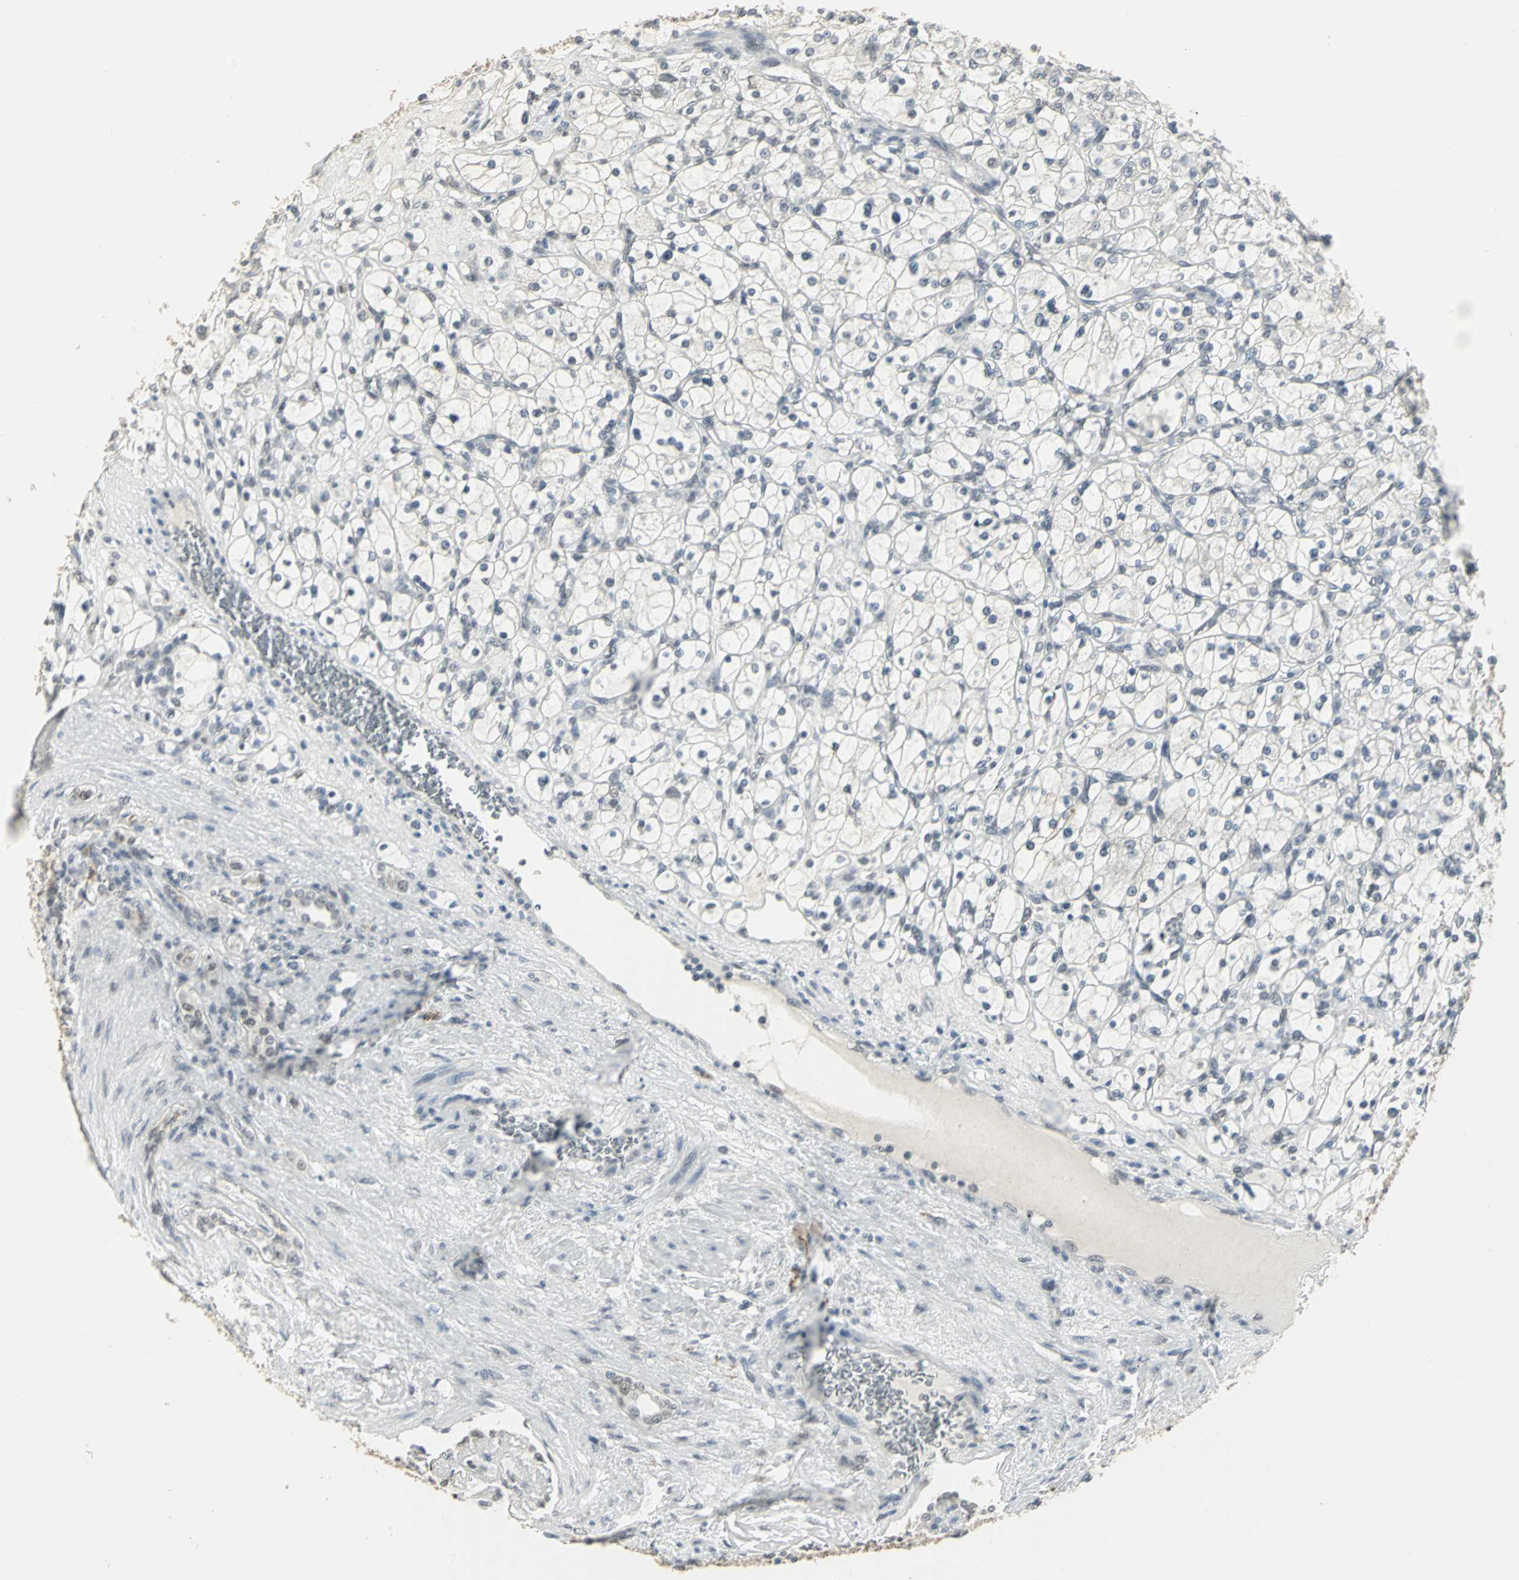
{"staining": {"intensity": "negative", "quantity": "none", "location": "none"}, "tissue": "renal cancer", "cell_type": "Tumor cells", "image_type": "cancer", "snomed": [{"axis": "morphology", "description": "Adenocarcinoma, NOS"}, {"axis": "topography", "description": "Kidney"}], "caption": "Tumor cells are negative for protein expression in human adenocarcinoma (renal).", "gene": "CBX3", "patient": {"sex": "female", "age": 83}}